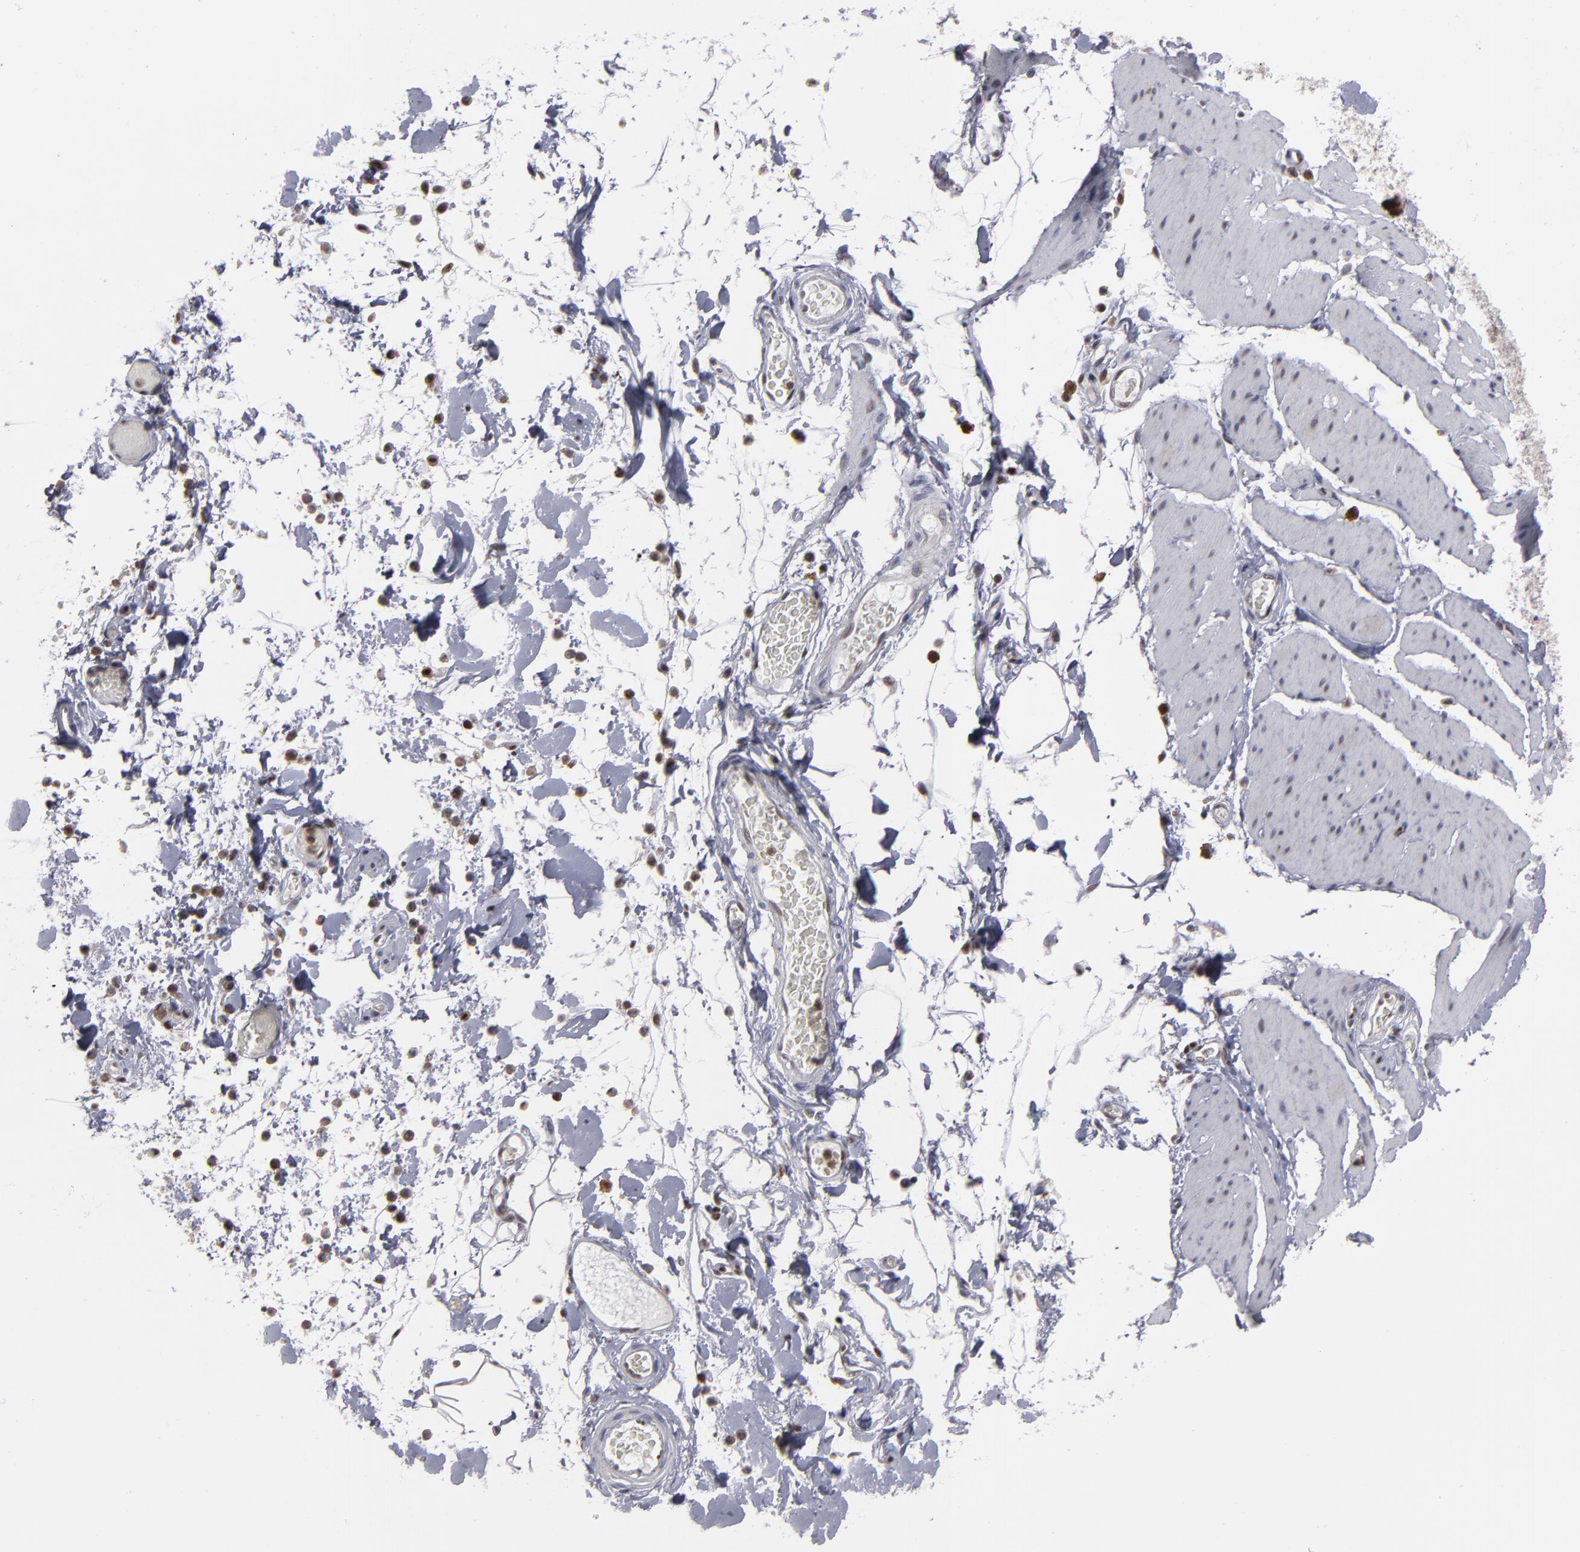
{"staining": {"intensity": "weak", "quantity": "<25%", "location": "nuclear"}, "tissue": "smooth muscle", "cell_type": "Smooth muscle cells", "image_type": "normal", "snomed": [{"axis": "morphology", "description": "Normal tissue, NOS"}, {"axis": "topography", "description": "Smooth muscle"}, {"axis": "topography", "description": "Colon"}], "caption": "IHC photomicrograph of normal smooth muscle: human smooth muscle stained with DAB demonstrates no significant protein expression in smooth muscle cells.", "gene": "GSR", "patient": {"sex": "male", "age": 67}}